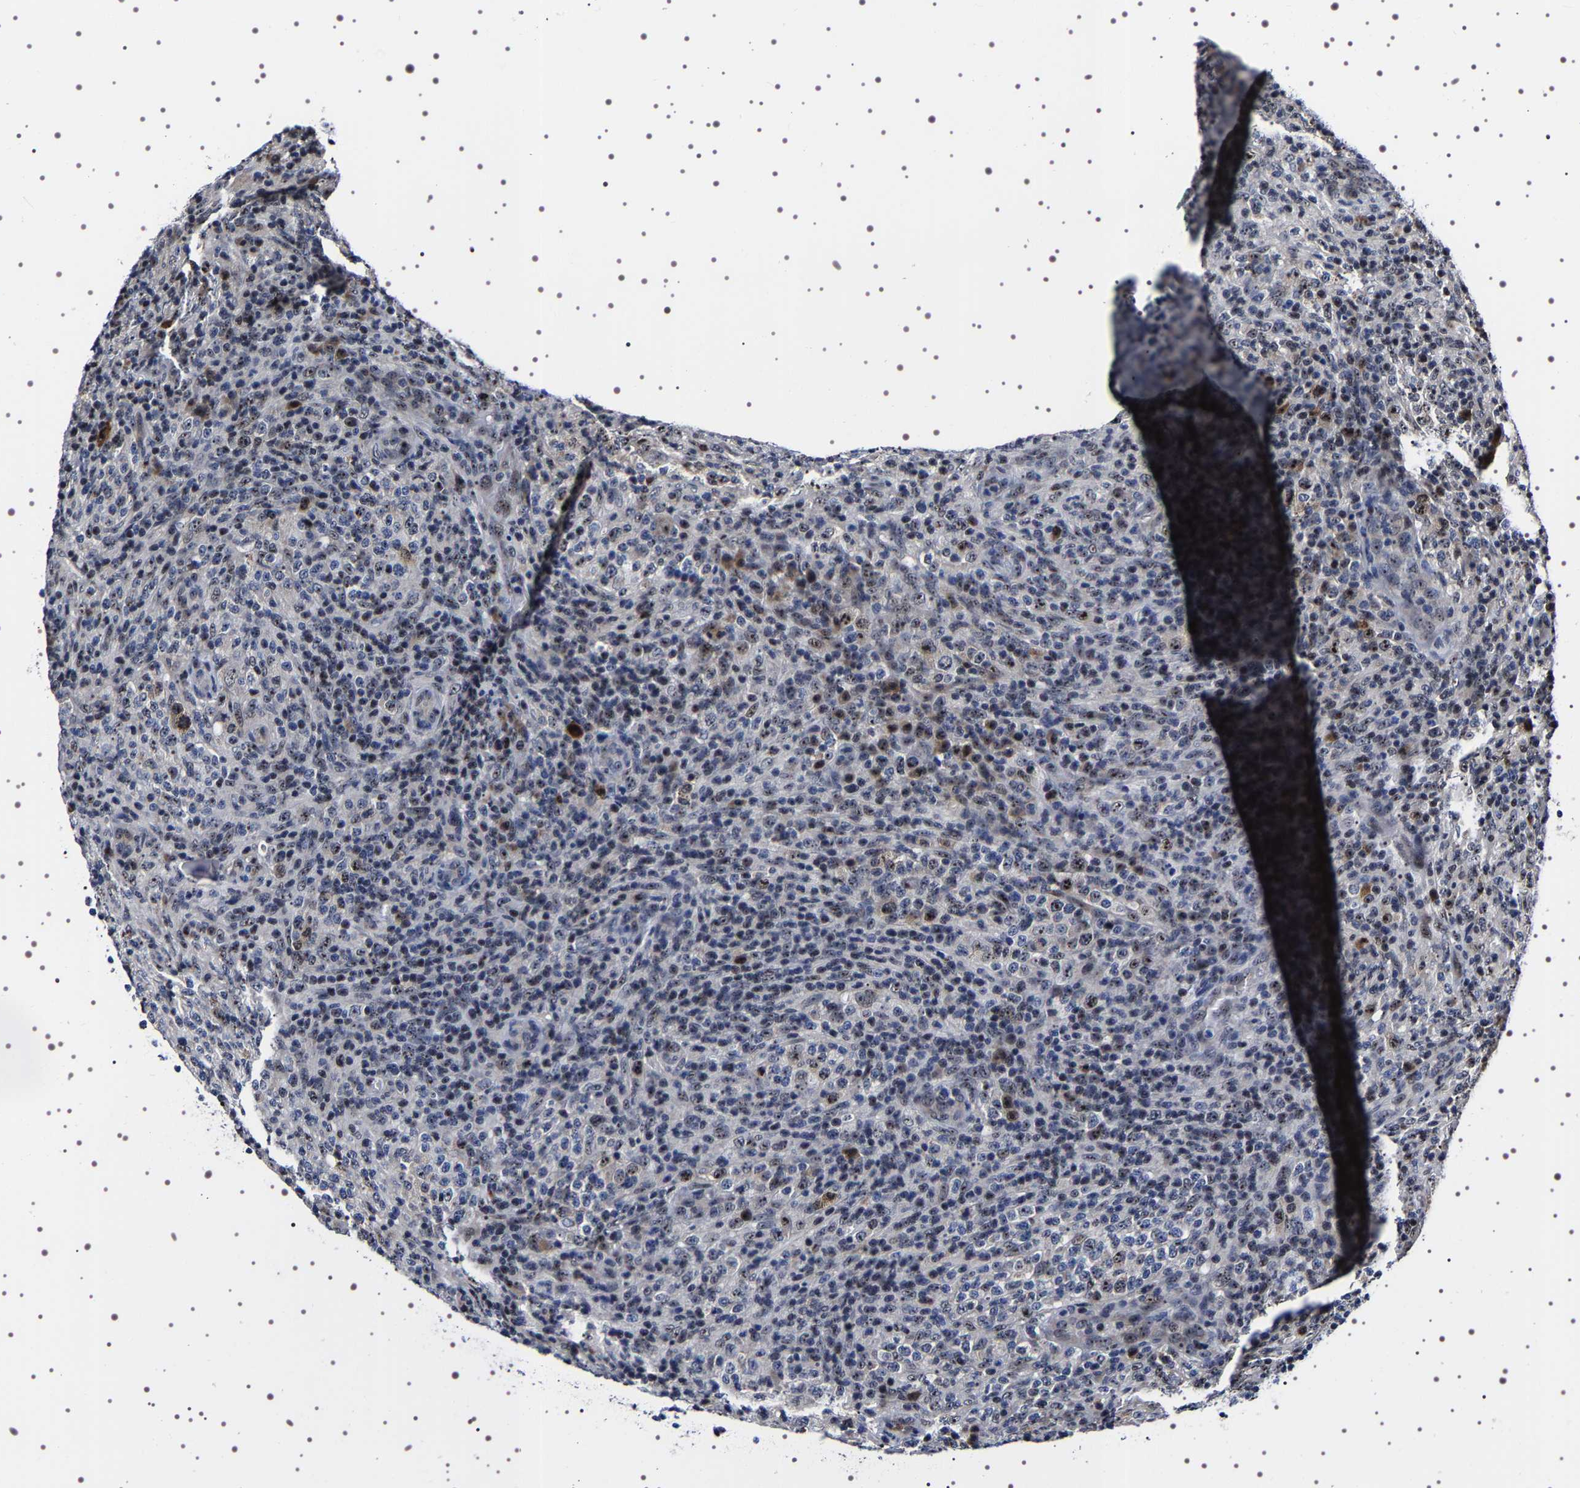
{"staining": {"intensity": "strong", "quantity": "25%-75%", "location": "nuclear"}, "tissue": "lymphoma", "cell_type": "Tumor cells", "image_type": "cancer", "snomed": [{"axis": "morphology", "description": "Malignant lymphoma, non-Hodgkin's type, High grade"}, {"axis": "topography", "description": "Lymph node"}], "caption": "Immunohistochemical staining of malignant lymphoma, non-Hodgkin's type (high-grade) demonstrates high levels of strong nuclear protein positivity in approximately 25%-75% of tumor cells. (DAB (3,3'-diaminobenzidine) = brown stain, brightfield microscopy at high magnification).", "gene": "GNL3", "patient": {"sex": "female", "age": 76}}